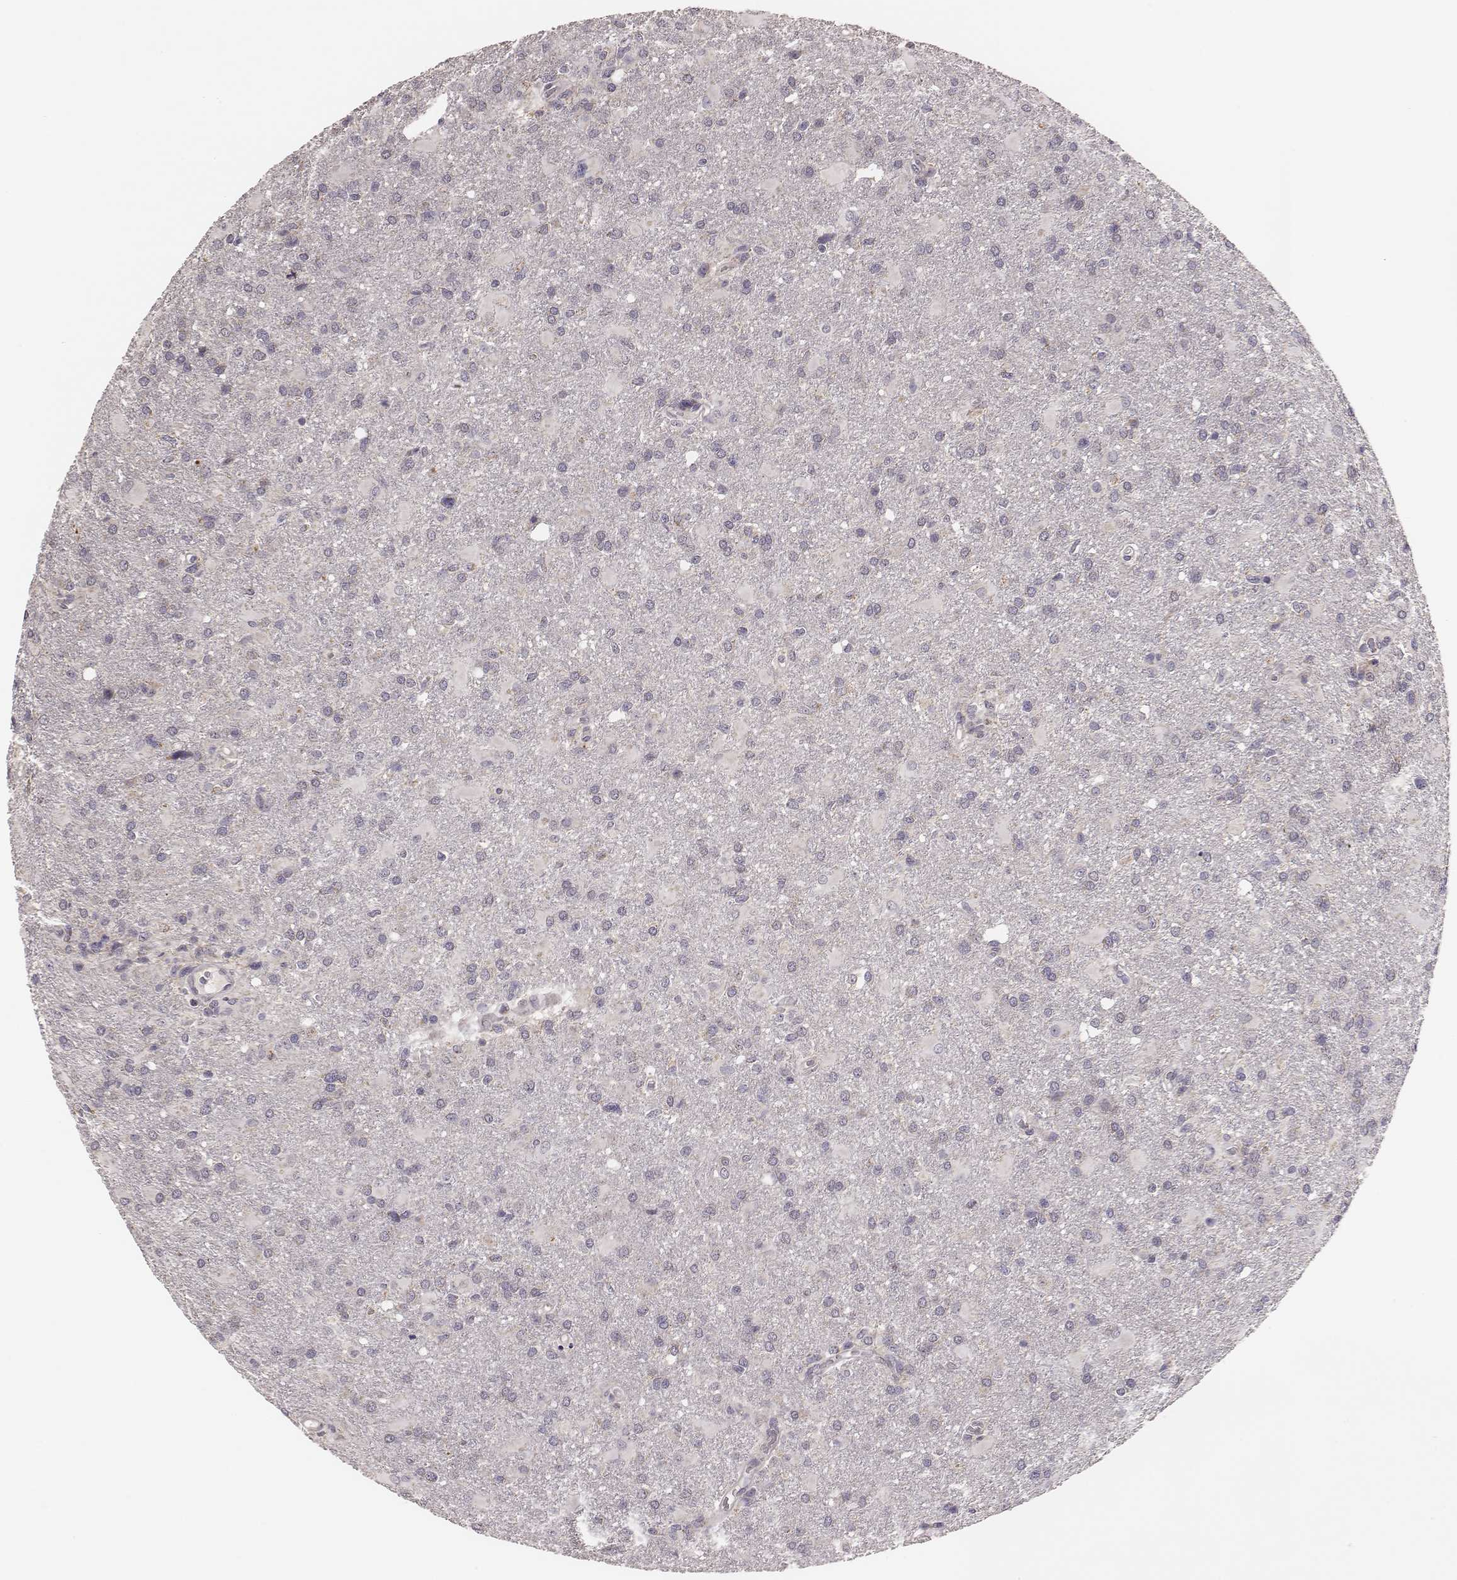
{"staining": {"intensity": "negative", "quantity": "none", "location": "none"}, "tissue": "glioma", "cell_type": "Tumor cells", "image_type": "cancer", "snomed": [{"axis": "morphology", "description": "Glioma, malignant, High grade"}, {"axis": "topography", "description": "Brain"}], "caption": "Glioma was stained to show a protein in brown. There is no significant positivity in tumor cells. (IHC, brightfield microscopy, high magnification).", "gene": "HAVCR1", "patient": {"sex": "male", "age": 68}}